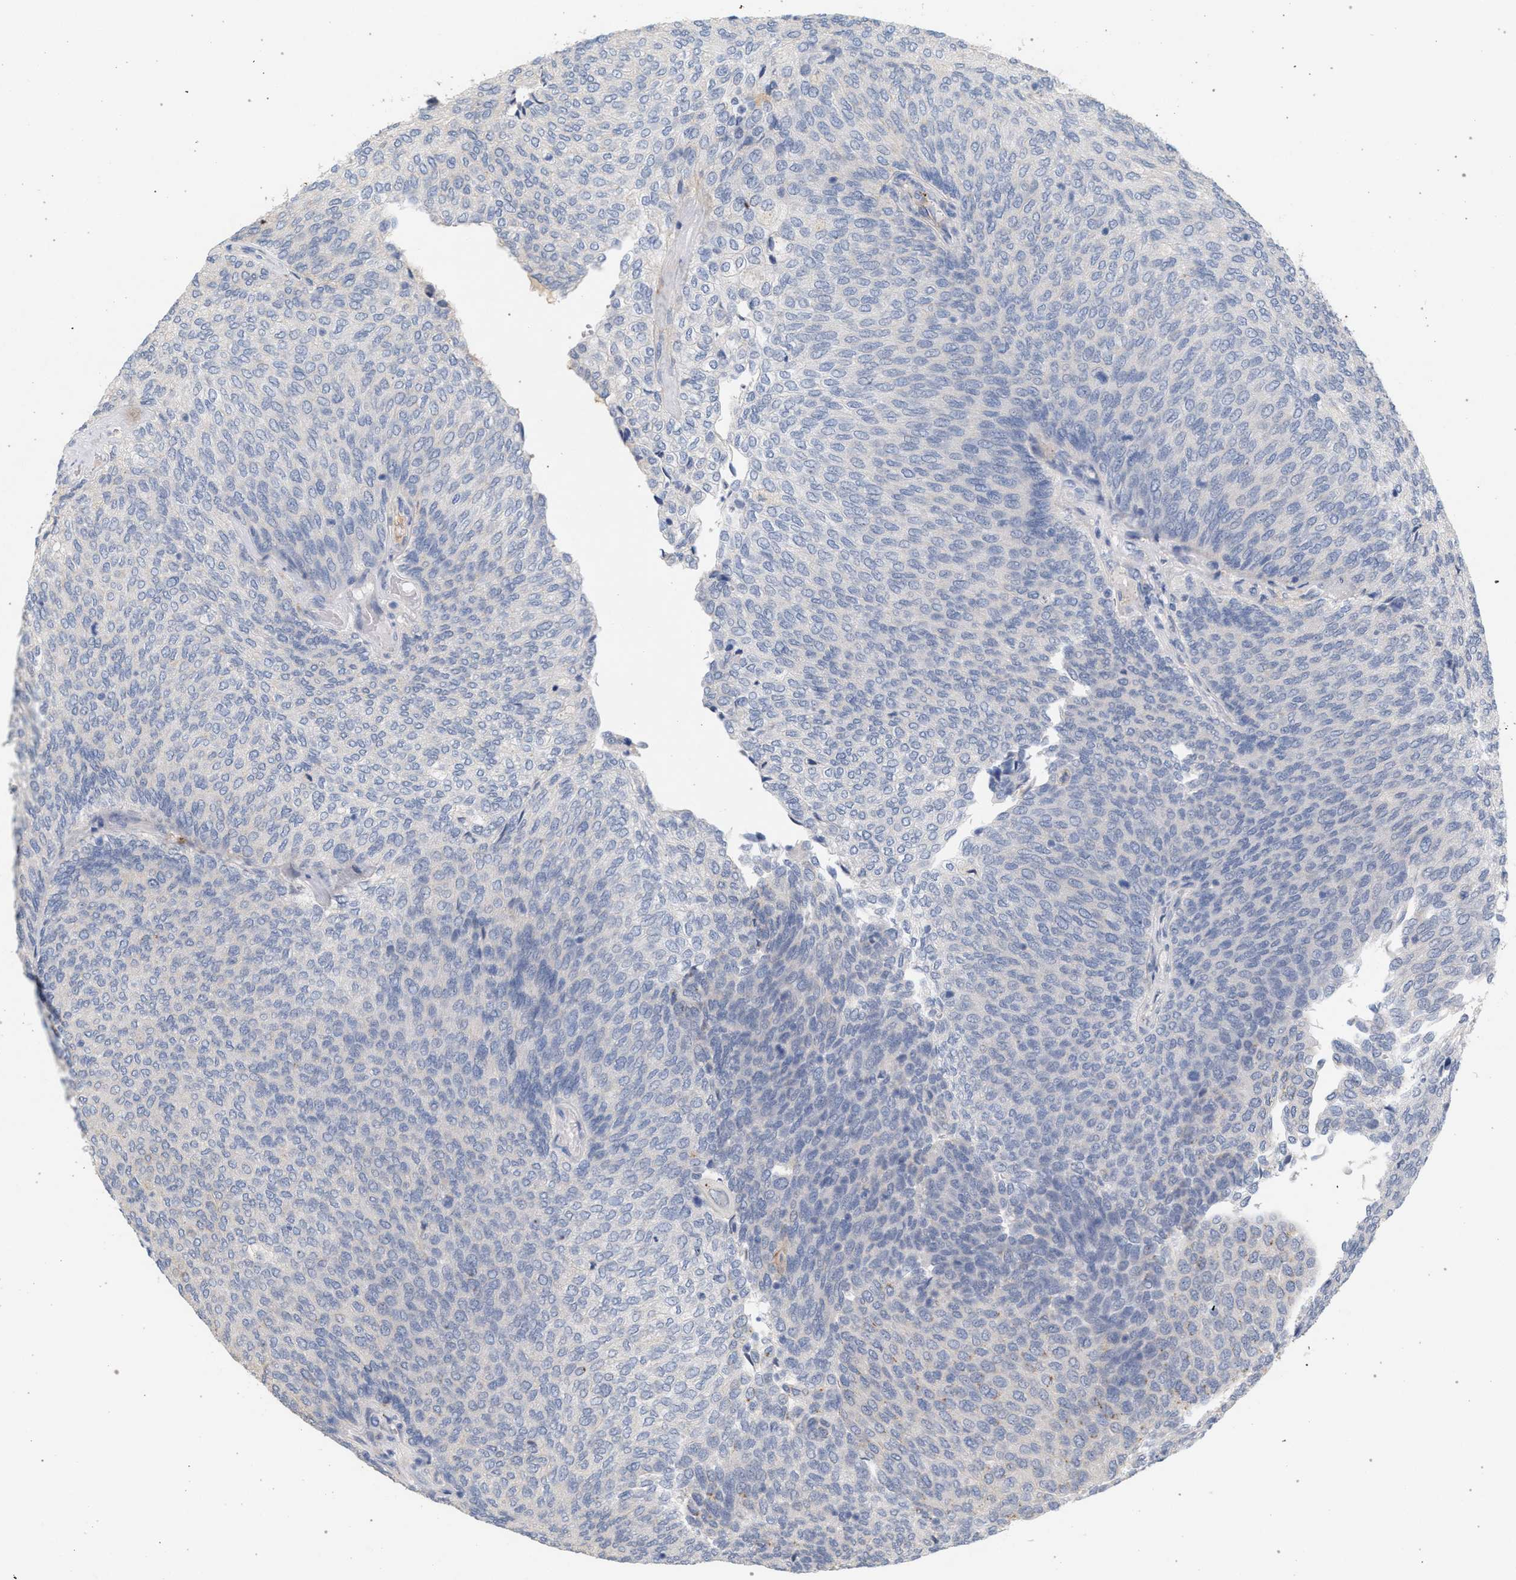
{"staining": {"intensity": "negative", "quantity": "none", "location": "none"}, "tissue": "urothelial cancer", "cell_type": "Tumor cells", "image_type": "cancer", "snomed": [{"axis": "morphology", "description": "Urothelial carcinoma, Low grade"}, {"axis": "topography", "description": "Urinary bladder"}], "caption": "An immunohistochemistry image of urothelial carcinoma (low-grade) is shown. There is no staining in tumor cells of urothelial carcinoma (low-grade). The staining was performed using DAB (3,3'-diaminobenzidine) to visualize the protein expression in brown, while the nuclei were stained in blue with hematoxylin (Magnification: 20x).", "gene": "MAMDC2", "patient": {"sex": "female", "age": 79}}